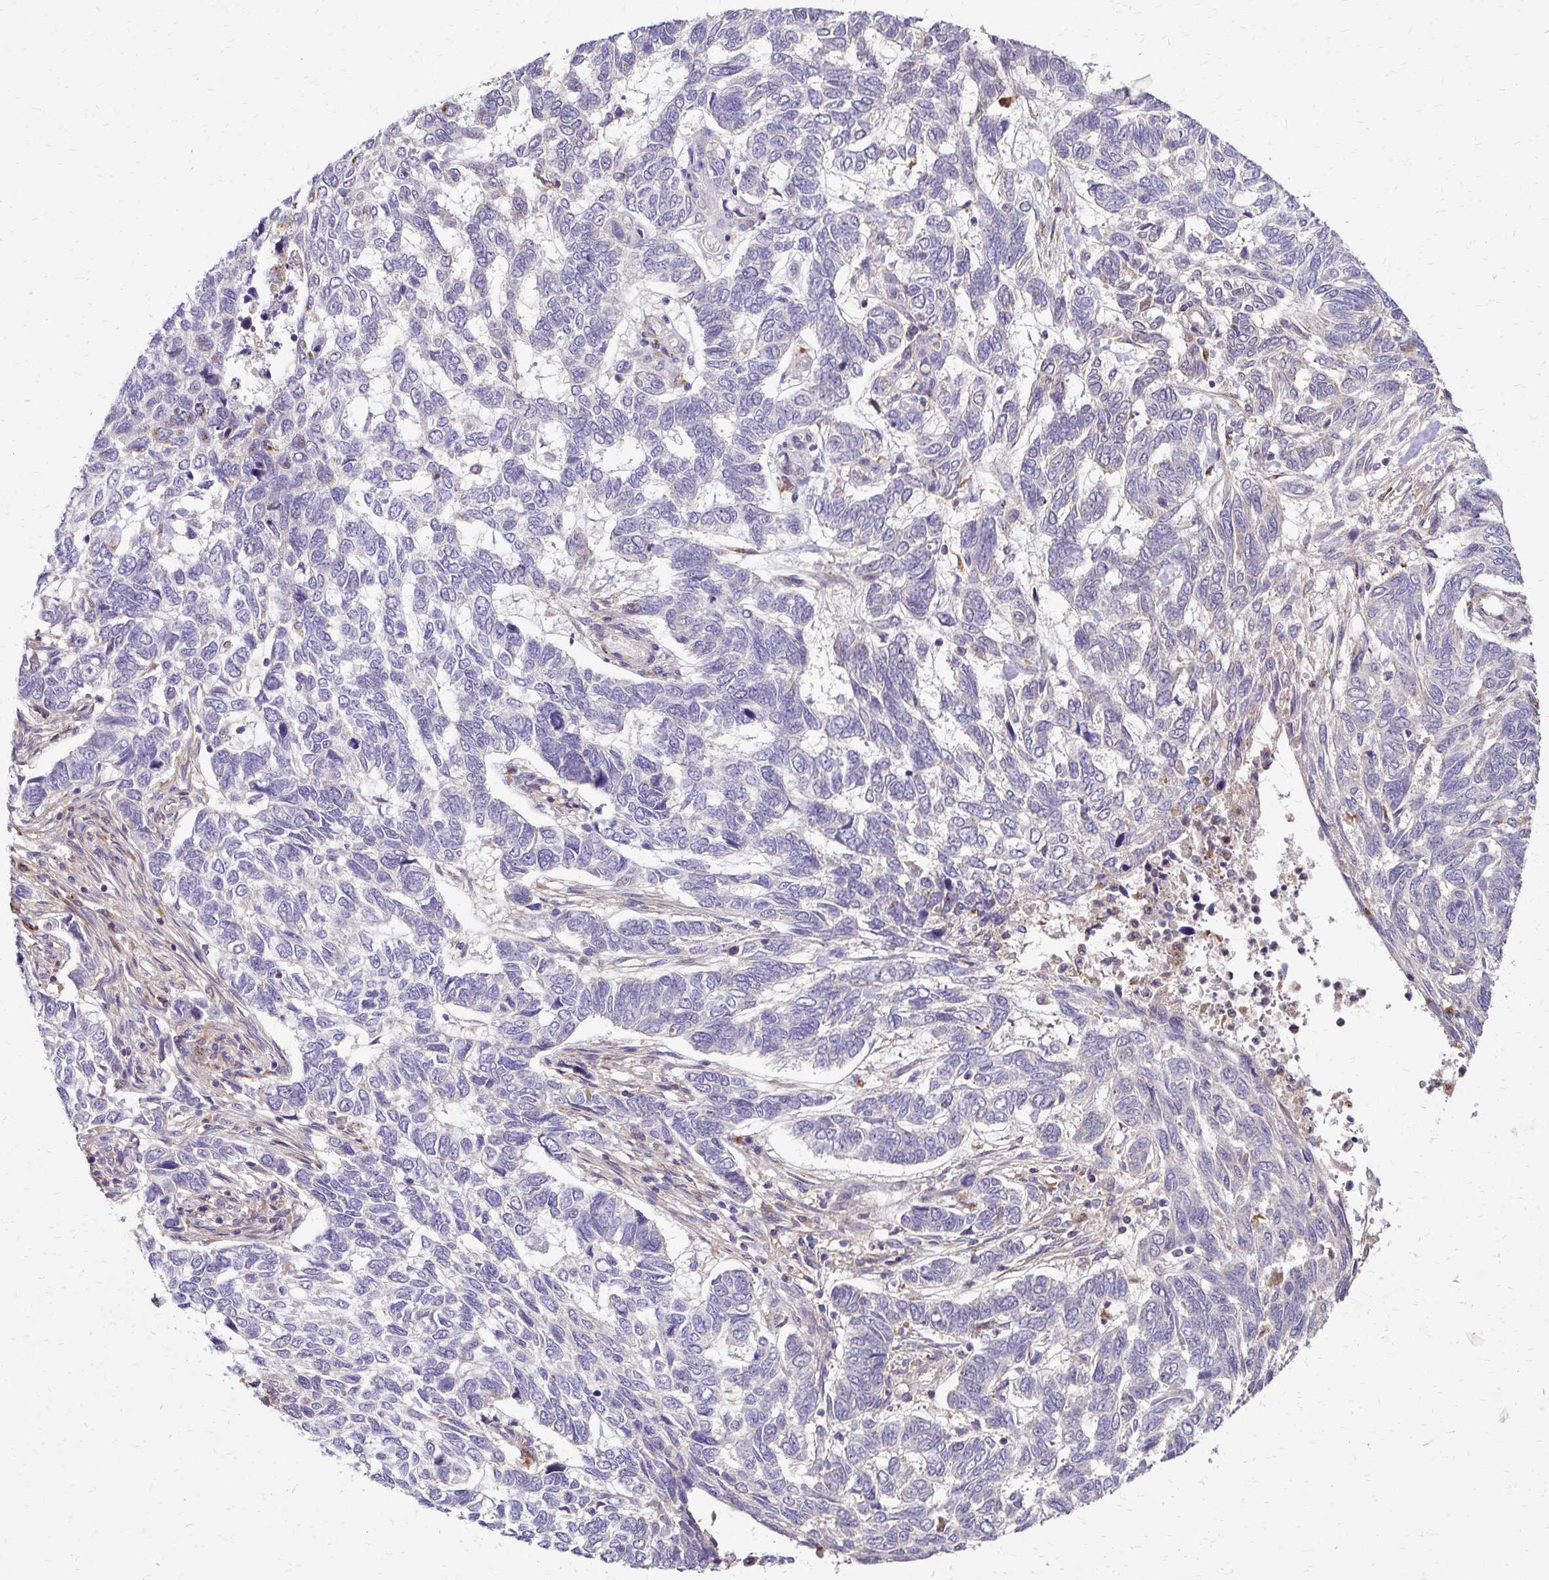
{"staining": {"intensity": "negative", "quantity": "none", "location": "none"}, "tissue": "skin cancer", "cell_type": "Tumor cells", "image_type": "cancer", "snomed": [{"axis": "morphology", "description": "Basal cell carcinoma"}, {"axis": "topography", "description": "Skin"}], "caption": "A histopathology image of human skin cancer (basal cell carcinoma) is negative for staining in tumor cells.", "gene": "IDUA", "patient": {"sex": "female", "age": 65}}